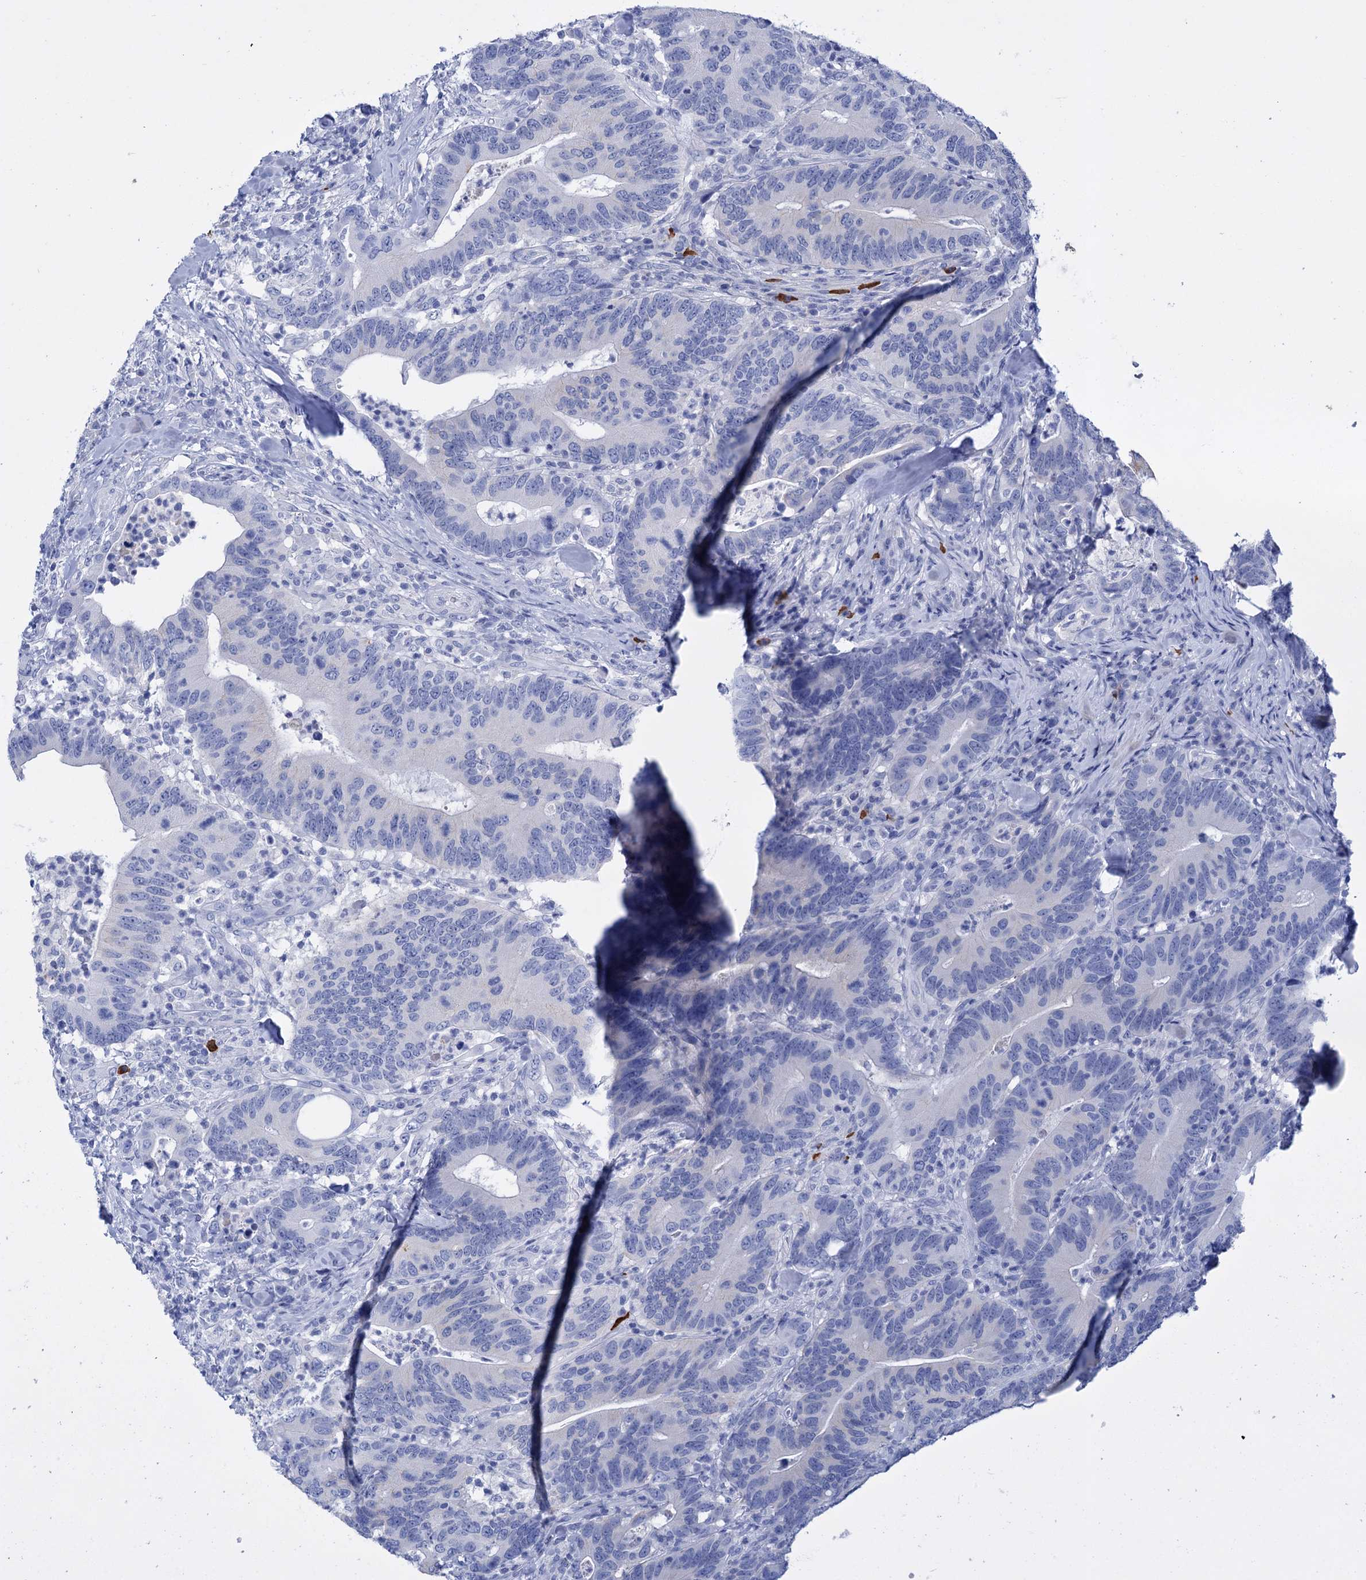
{"staining": {"intensity": "negative", "quantity": "none", "location": "none"}, "tissue": "colorectal cancer", "cell_type": "Tumor cells", "image_type": "cancer", "snomed": [{"axis": "morphology", "description": "Adenocarcinoma, NOS"}, {"axis": "topography", "description": "Colon"}], "caption": "A micrograph of colorectal cancer stained for a protein reveals no brown staining in tumor cells.", "gene": "FBXW12", "patient": {"sex": "female", "age": 66}}